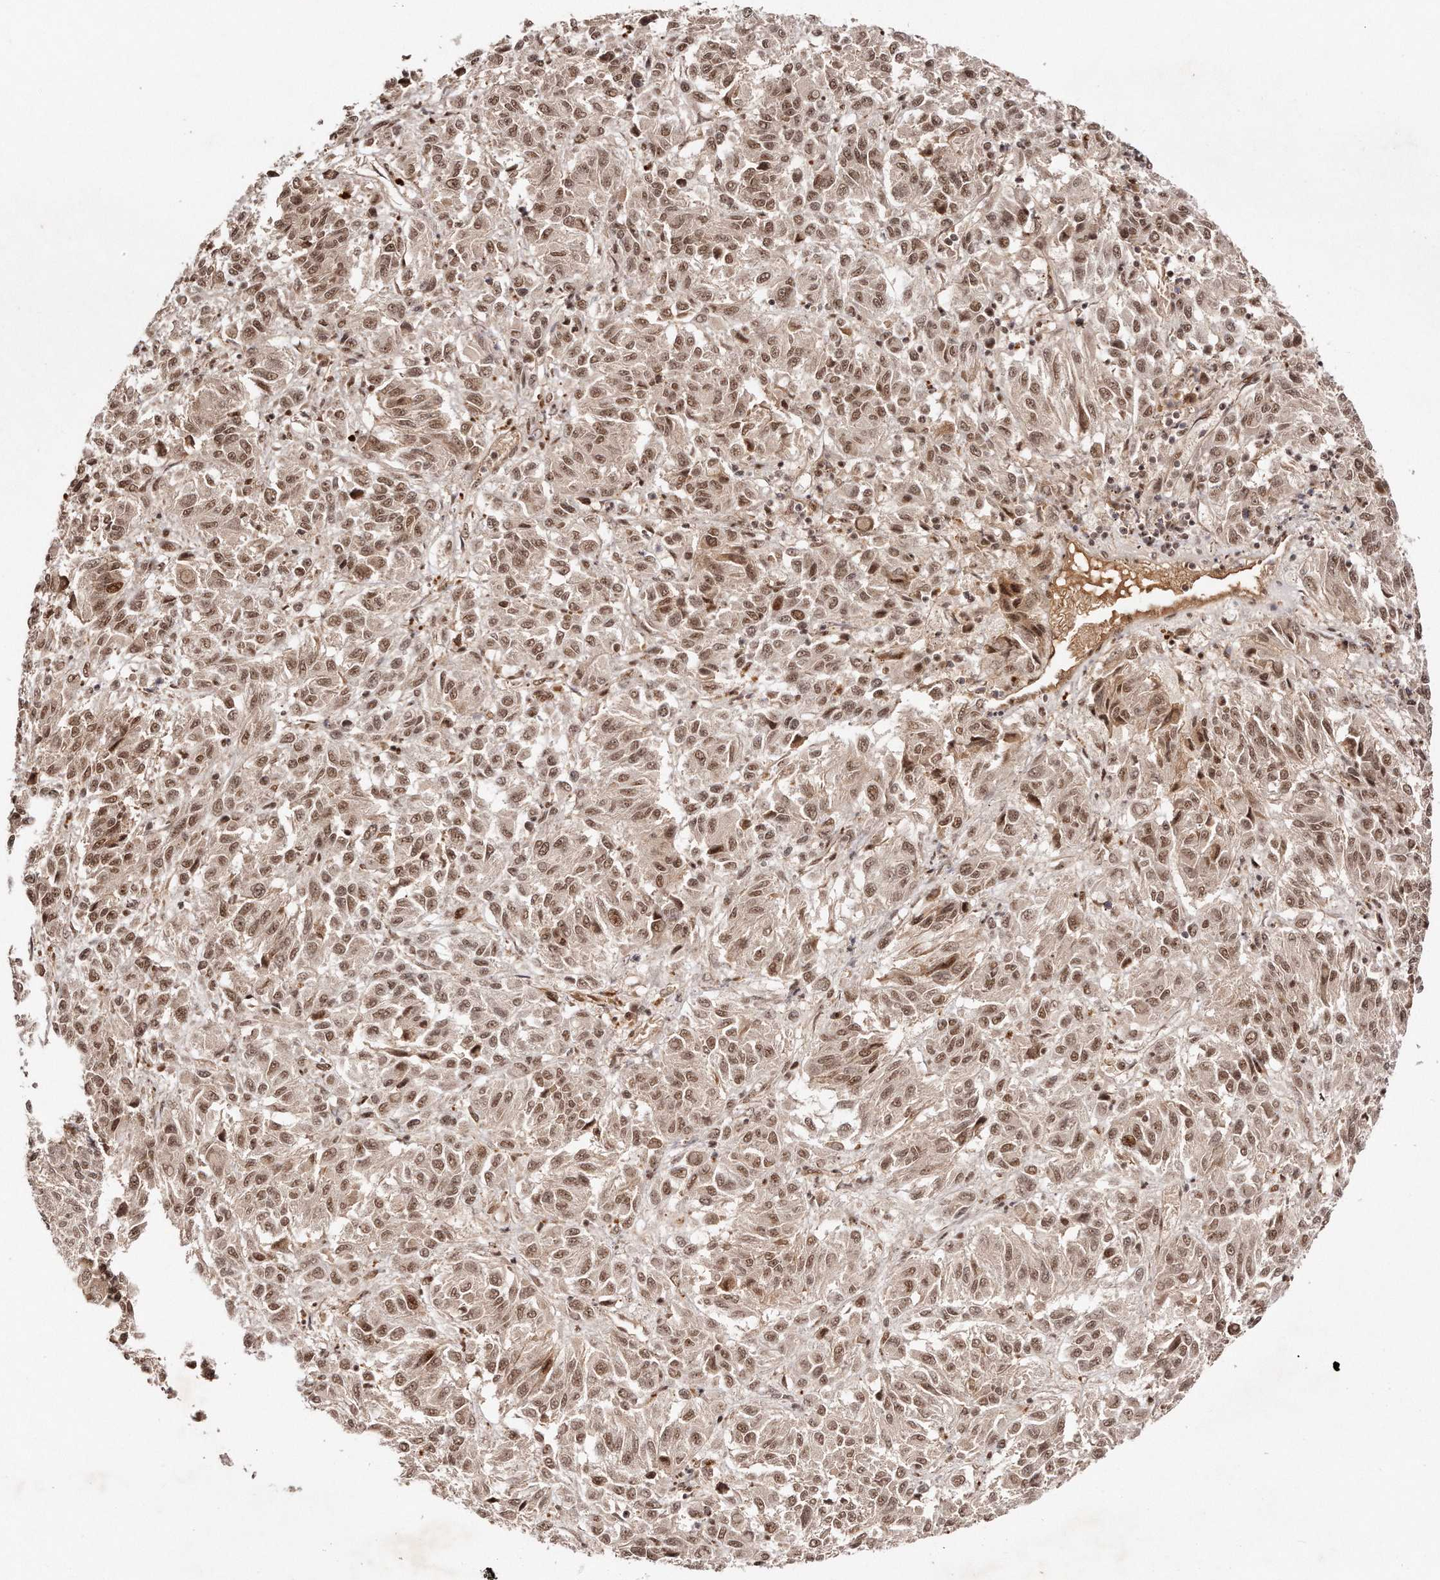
{"staining": {"intensity": "moderate", "quantity": ">75%", "location": "nuclear"}, "tissue": "melanoma", "cell_type": "Tumor cells", "image_type": "cancer", "snomed": [{"axis": "morphology", "description": "Malignant melanoma, Metastatic site"}, {"axis": "topography", "description": "Lung"}], "caption": "Moderate nuclear positivity is appreciated in approximately >75% of tumor cells in malignant melanoma (metastatic site). The staining is performed using DAB brown chromogen to label protein expression. The nuclei are counter-stained blue using hematoxylin.", "gene": "SOX4", "patient": {"sex": "male", "age": 64}}